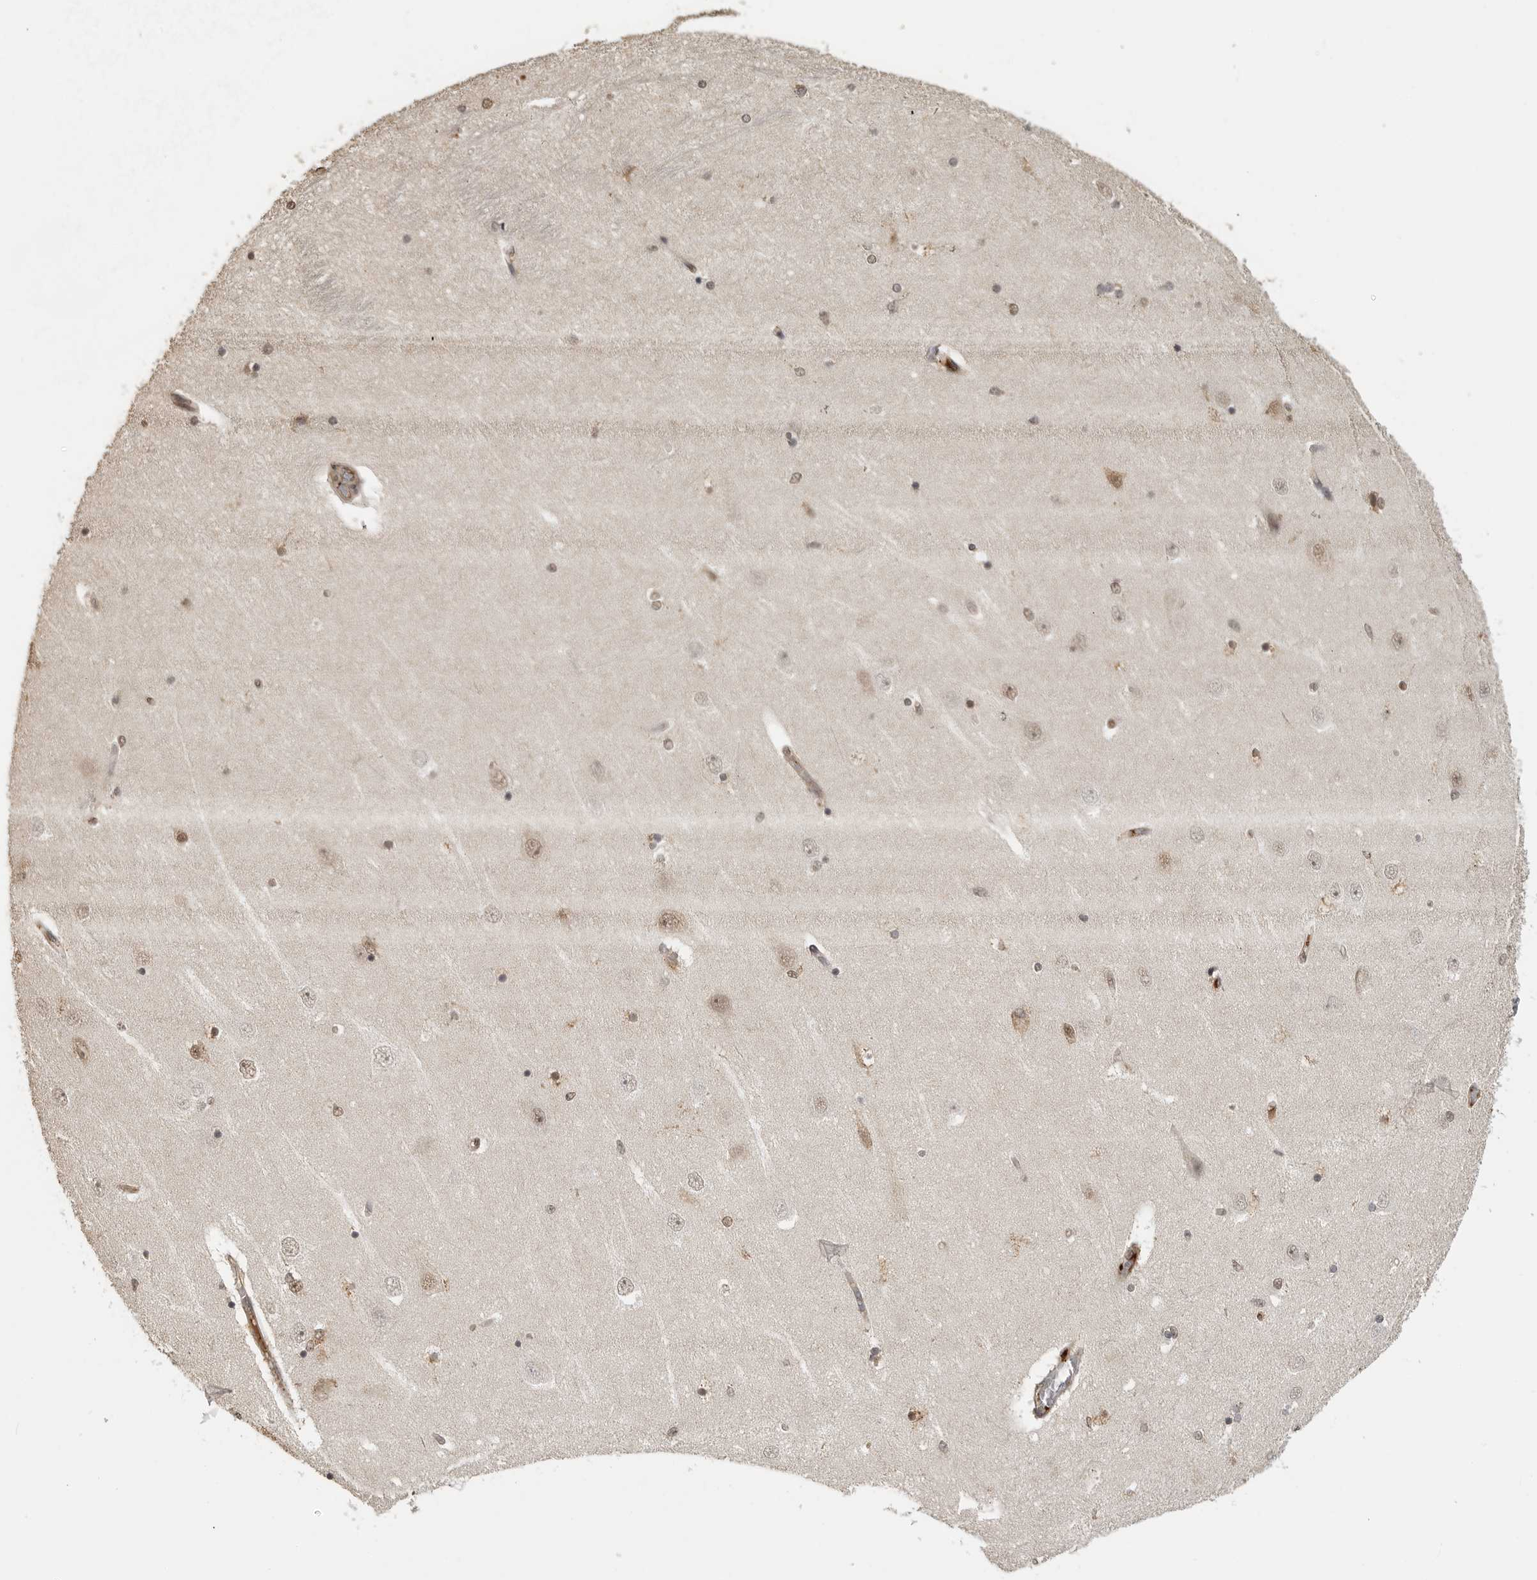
{"staining": {"intensity": "weak", "quantity": "<25%", "location": "nuclear"}, "tissue": "hippocampus", "cell_type": "Glial cells", "image_type": "normal", "snomed": [{"axis": "morphology", "description": "Normal tissue, NOS"}, {"axis": "topography", "description": "Hippocampus"}], "caption": "Glial cells are negative for protein expression in benign human hippocampus. (DAB IHC with hematoxylin counter stain).", "gene": "CLOCK", "patient": {"sex": "female", "age": 54}}